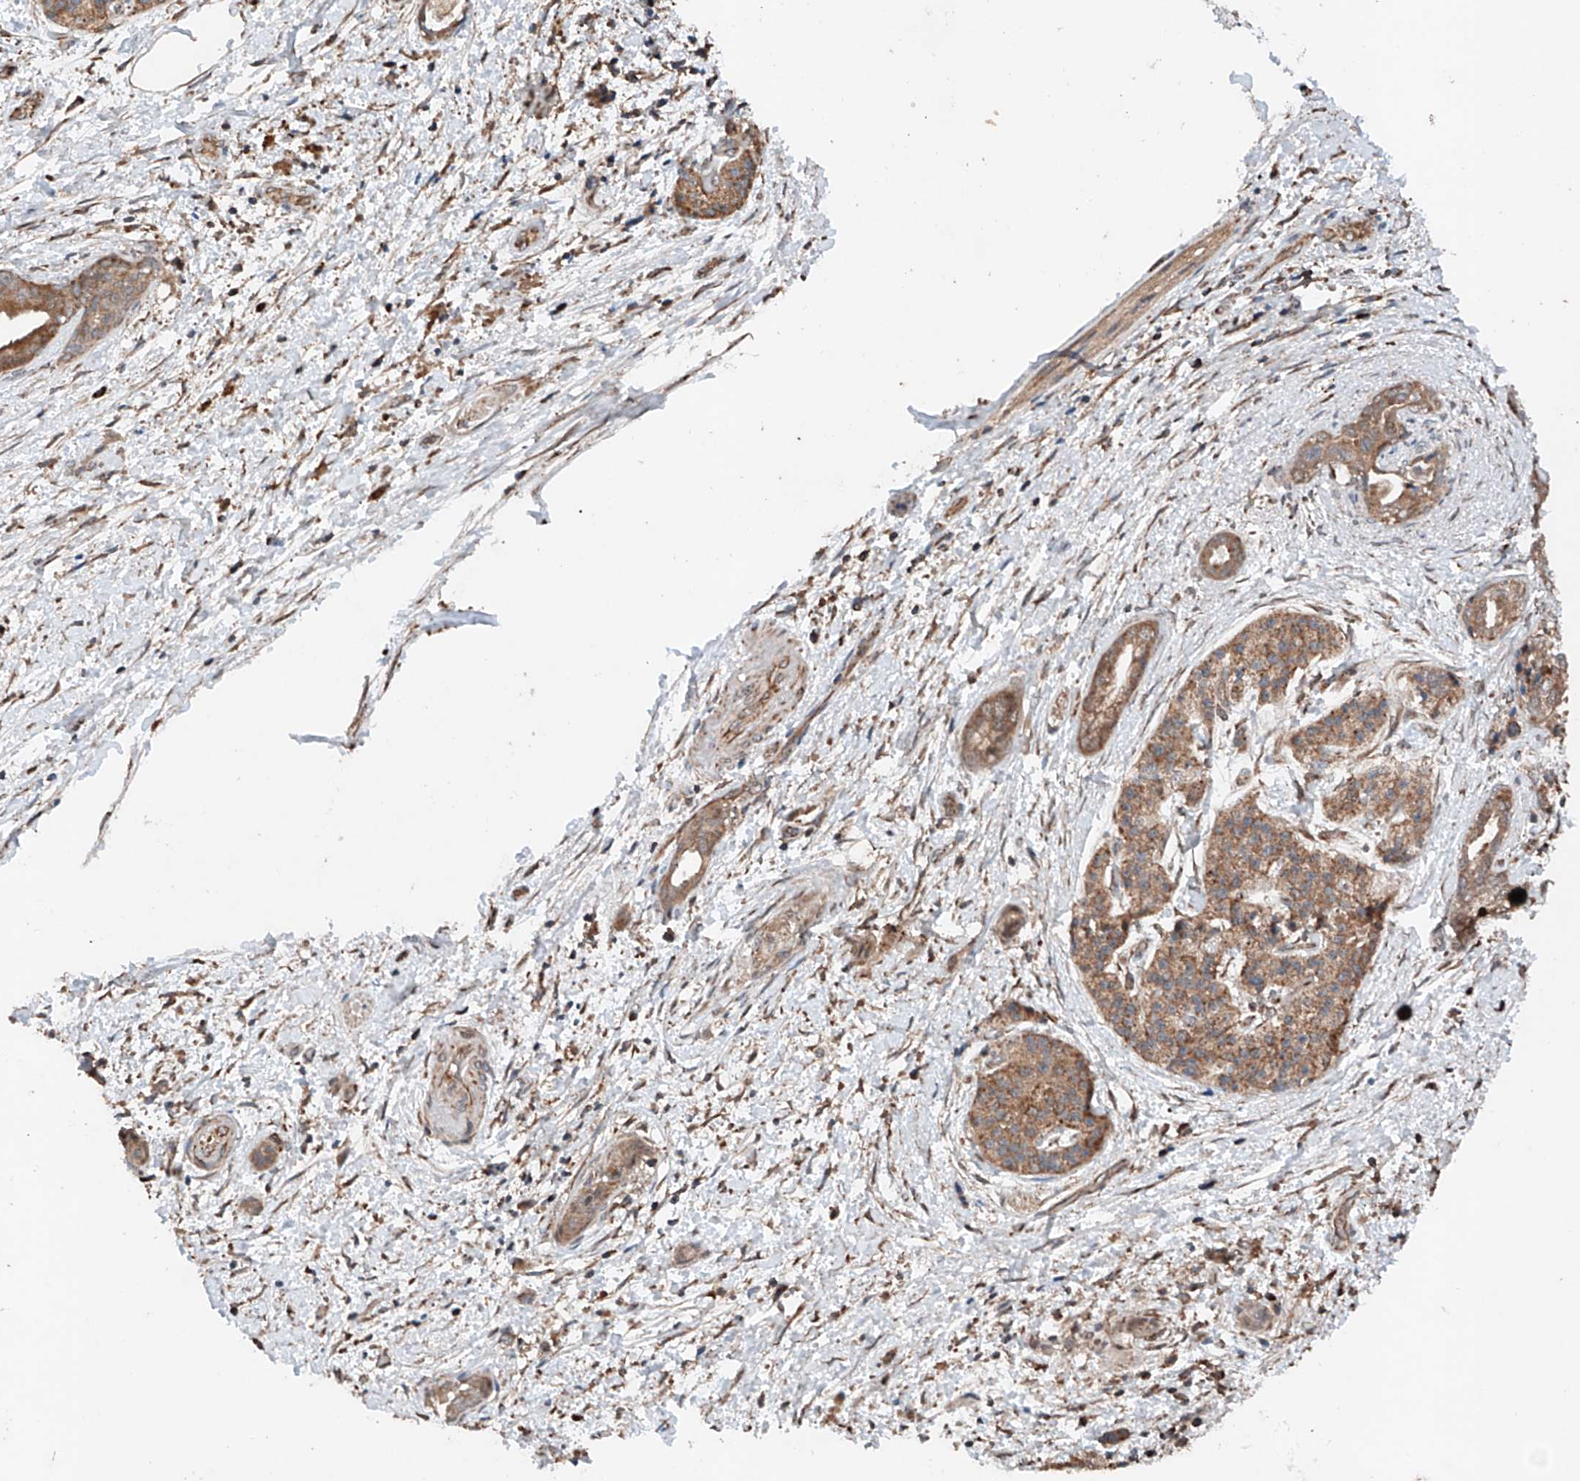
{"staining": {"intensity": "moderate", "quantity": ">75%", "location": "cytoplasmic/membranous"}, "tissue": "pancreatic cancer", "cell_type": "Tumor cells", "image_type": "cancer", "snomed": [{"axis": "morphology", "description": "Normal tissue, NOS"}, {"axis": "morphology", "description": "Adenocarcinoma, NOS"}, {"axis": "topography", "description": "Pancreas"}, {"axis": "topography", "description": "Peripheral nerve tissue"}], "caption": "Adenocarcinoma (pancreatic) stained with a protein marker shows moderate staining in tumor cells.", "gene": "AP4B1", "patient": {"sex": "female", "age": 63}}